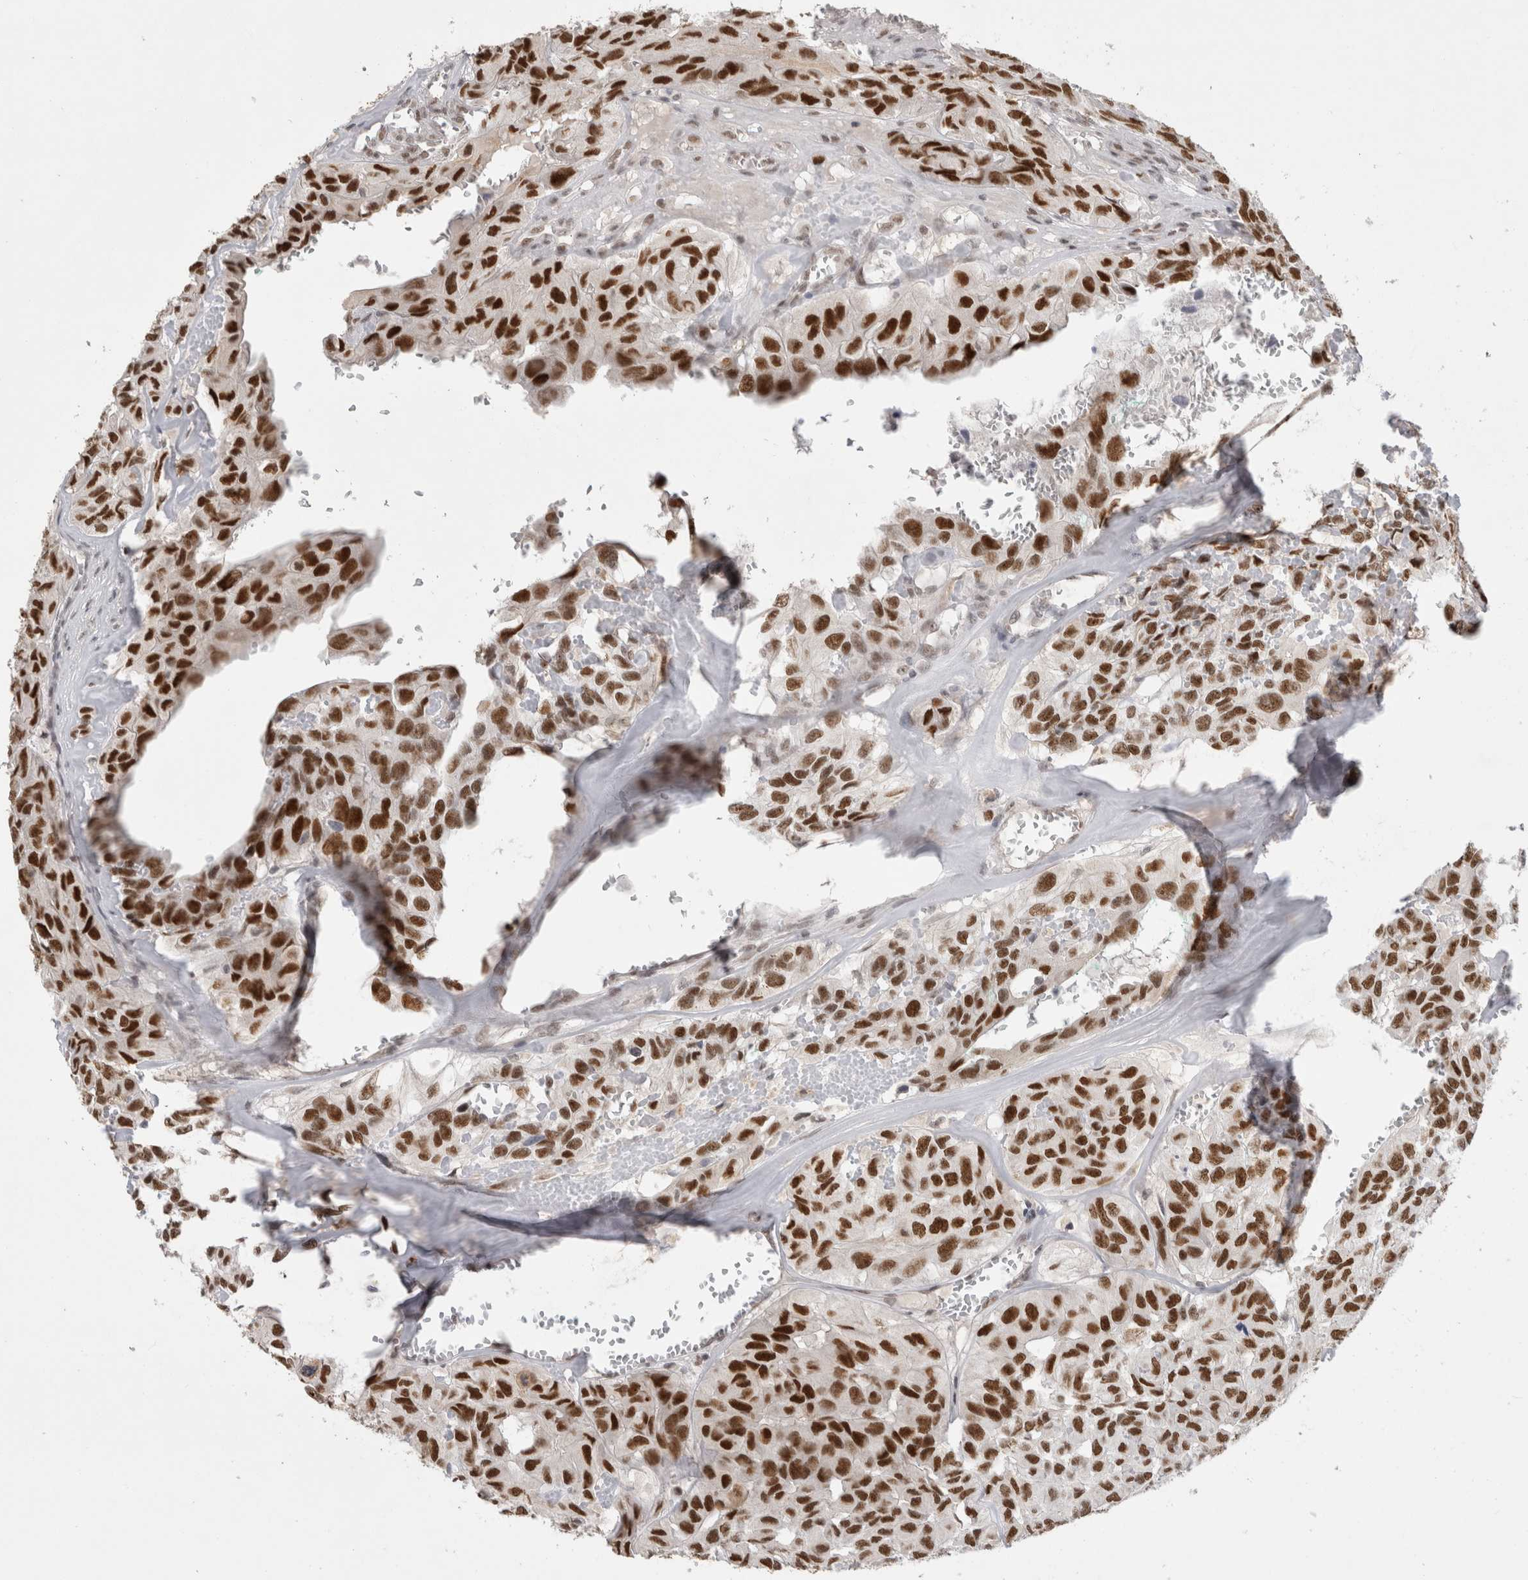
{"staining": {"intensity": "strong", "quantity": ">75%", "location": "nuclear"}, "tissue": "head and neck cancer", "cell_type": "Tumor cells", "image_type": "cancer", "snomed": [{"axis": "morphology", "description": "Adenocarcinoma, NOS"}, {"axis": "topography", "description": "Salivary gland, NOS"}, {"axis": "topography", "description": "Head-Neck"}], "caption": "Head and neck cancer was stained to show a protein in brown. There is high levels of strong nuclear positivity in about >75% of tumor cells. Using DAB (brown) and hematoxylin (blue) stains, captured at high magnification using brightfield microscopy.", "gene": "RECQL4", "patient": {"sex": "female", "age": 76}}